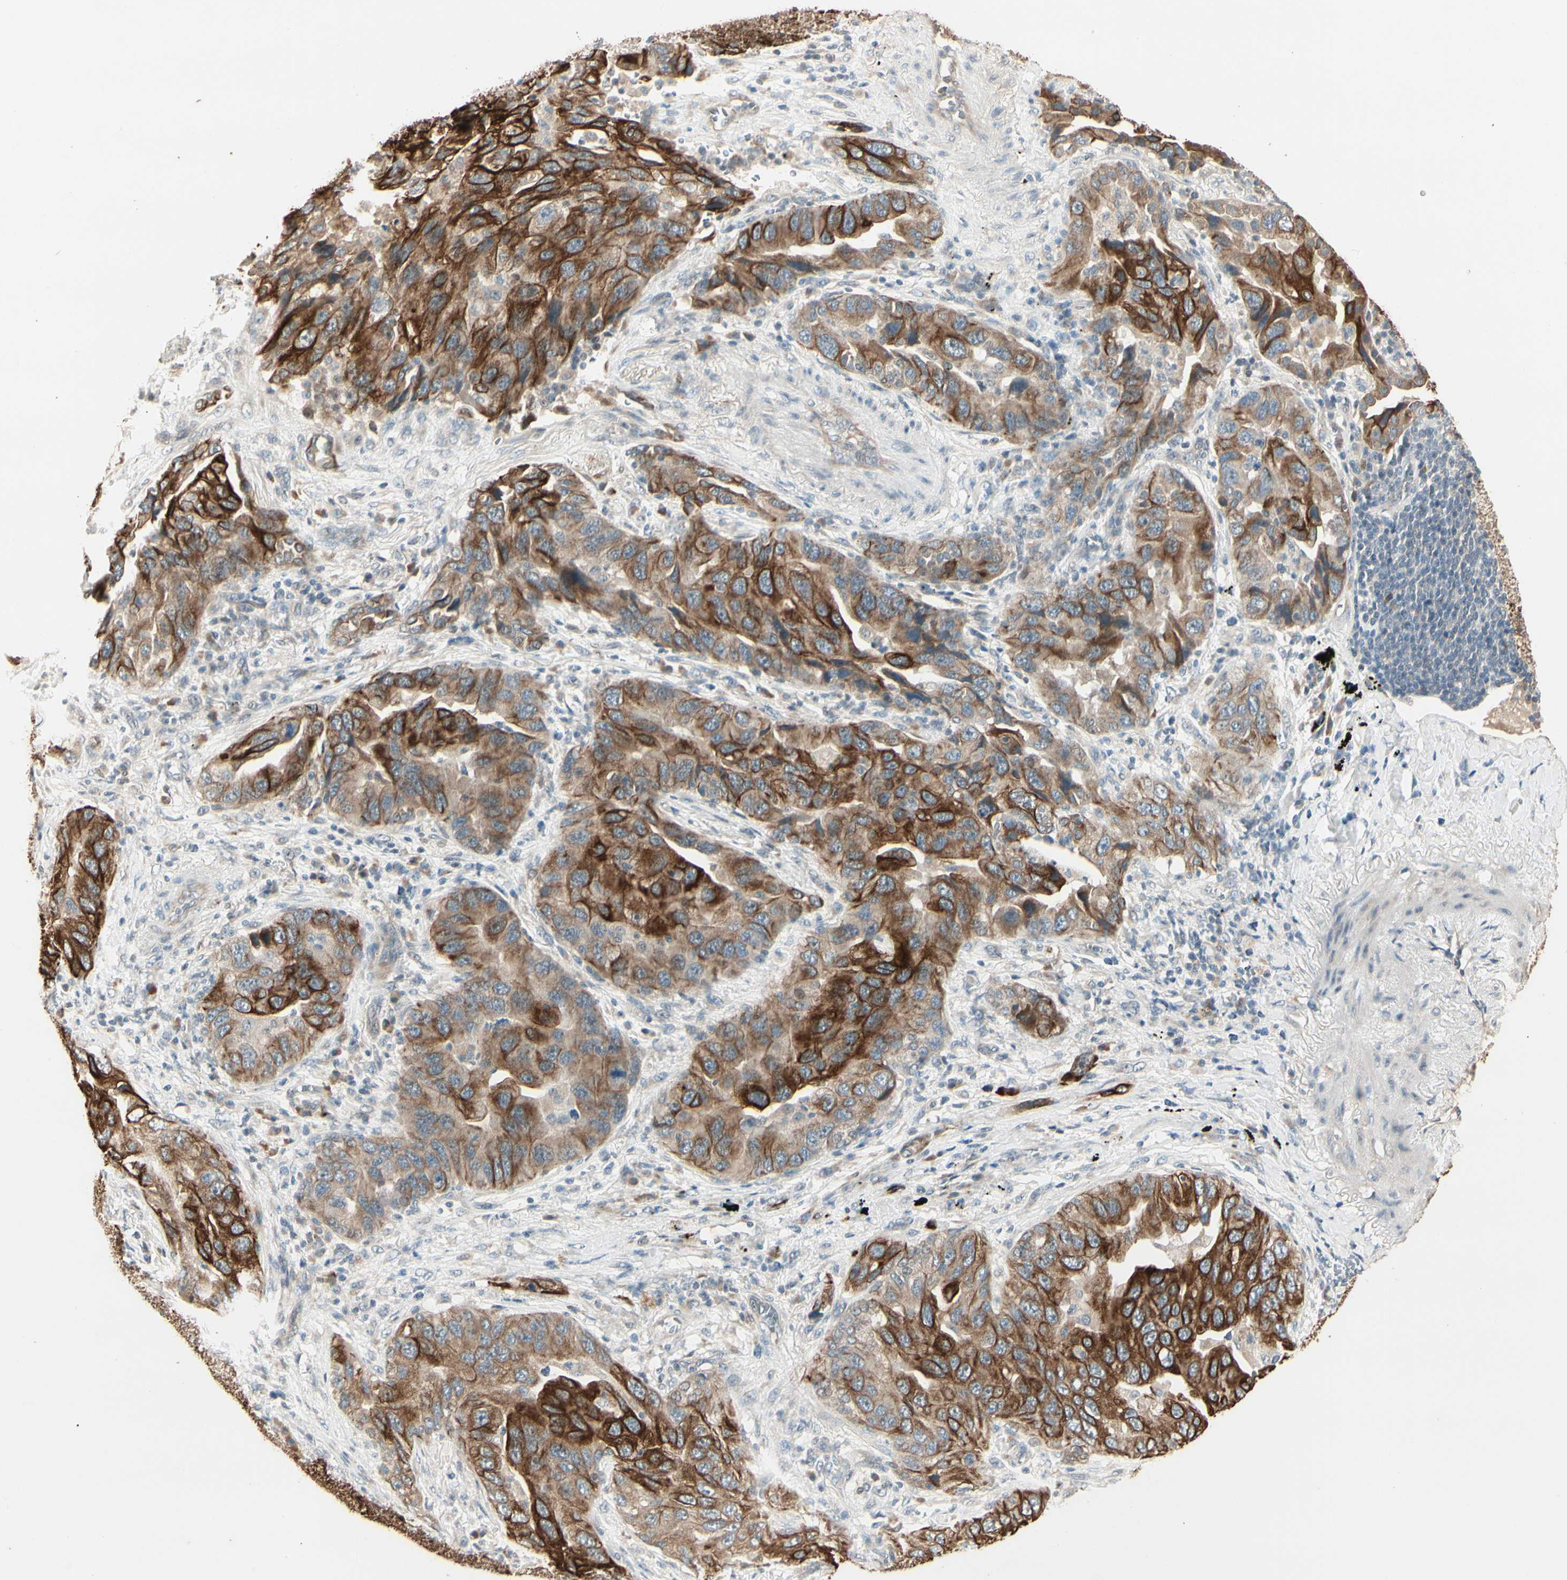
{"staining": {"intensity": "strong", "quantity": ">75%", "location": "cytoplasmic/membranous"}, "tissue": "lung cancer", "cell_type": "Tumor cells", "image_type": "cancer", "snomed": [{"axis": "morphology", "description": "Adenocarcinoma, NOS"}, {"axis": "topography", "description": "Lung"}], "caption": "Lung cancer stained for a protein (brown) demonstrates strong cytoplasmic/membranous positive positivity in approximately >75% of tumor cells.", "gene": "SKIL", "patient": {"sex": "female", "age": 65}}